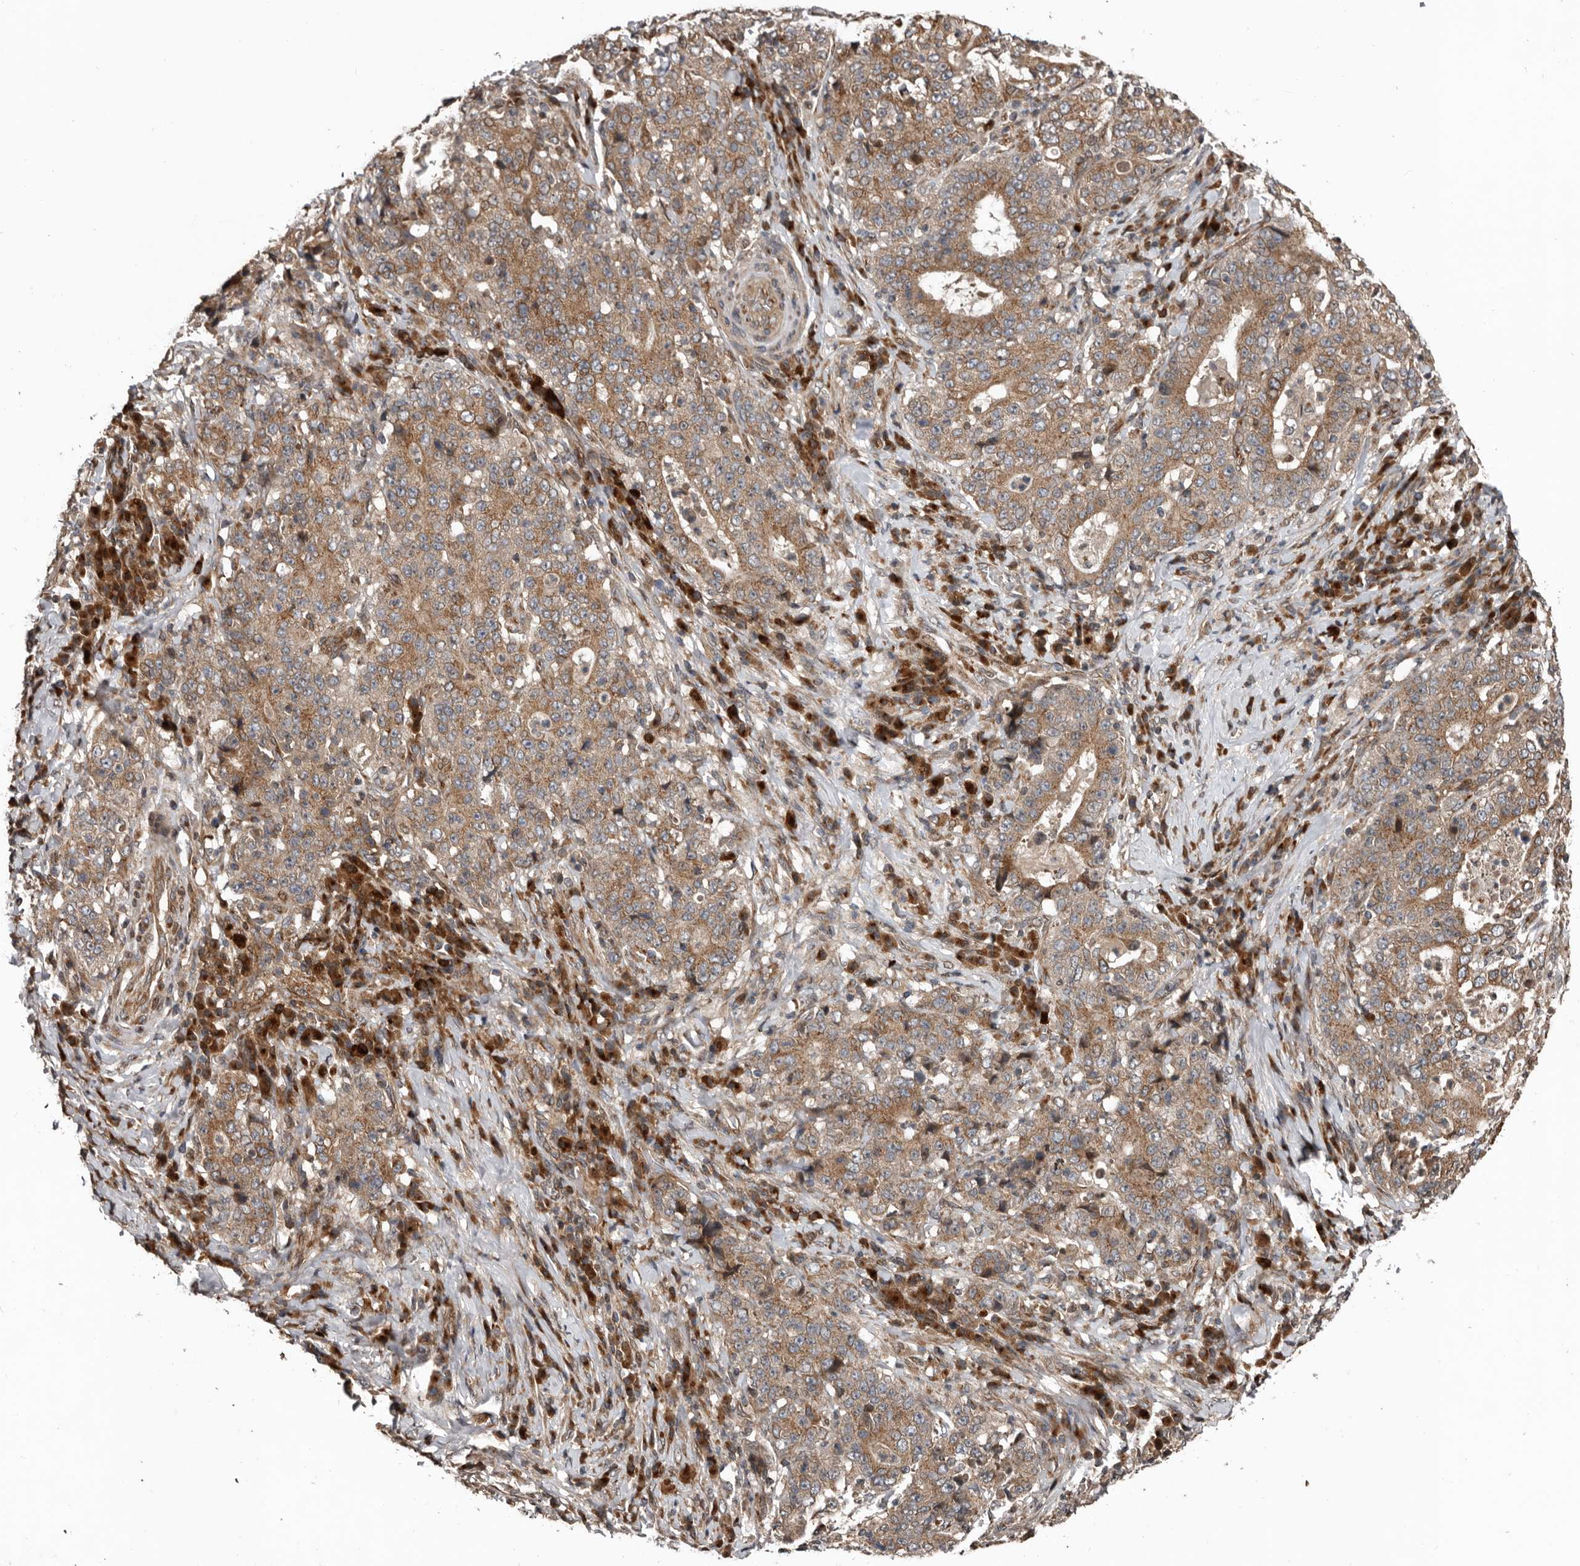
{"staining": {"intensity": "moderate", "quantity": ">75%", "location": "cytoplasmic/membranous"}, "tissue": "stomach cancer", "cell_type": "Tumor cells", "image_type": "cancer", "snomed": [{"axis": "morphology", "description": "Normal tissue, NOS"}, {"axis": "morphology", "description": "Adenocarcinoma, NOS"}, {"axis": "topography", "description": "Stomach, upper"}, {"axis": "topography", "description": "Stomach"}], "caption": "About >75% of tumor cells in stomach cancer (adenocarcinoma) exhibit moderate cytoplasmic/membranous protein staining as visualized by brown immunohistochemical staining.", "gene": "CCDC190", "patient": {"sex": "male", "age": 59}}